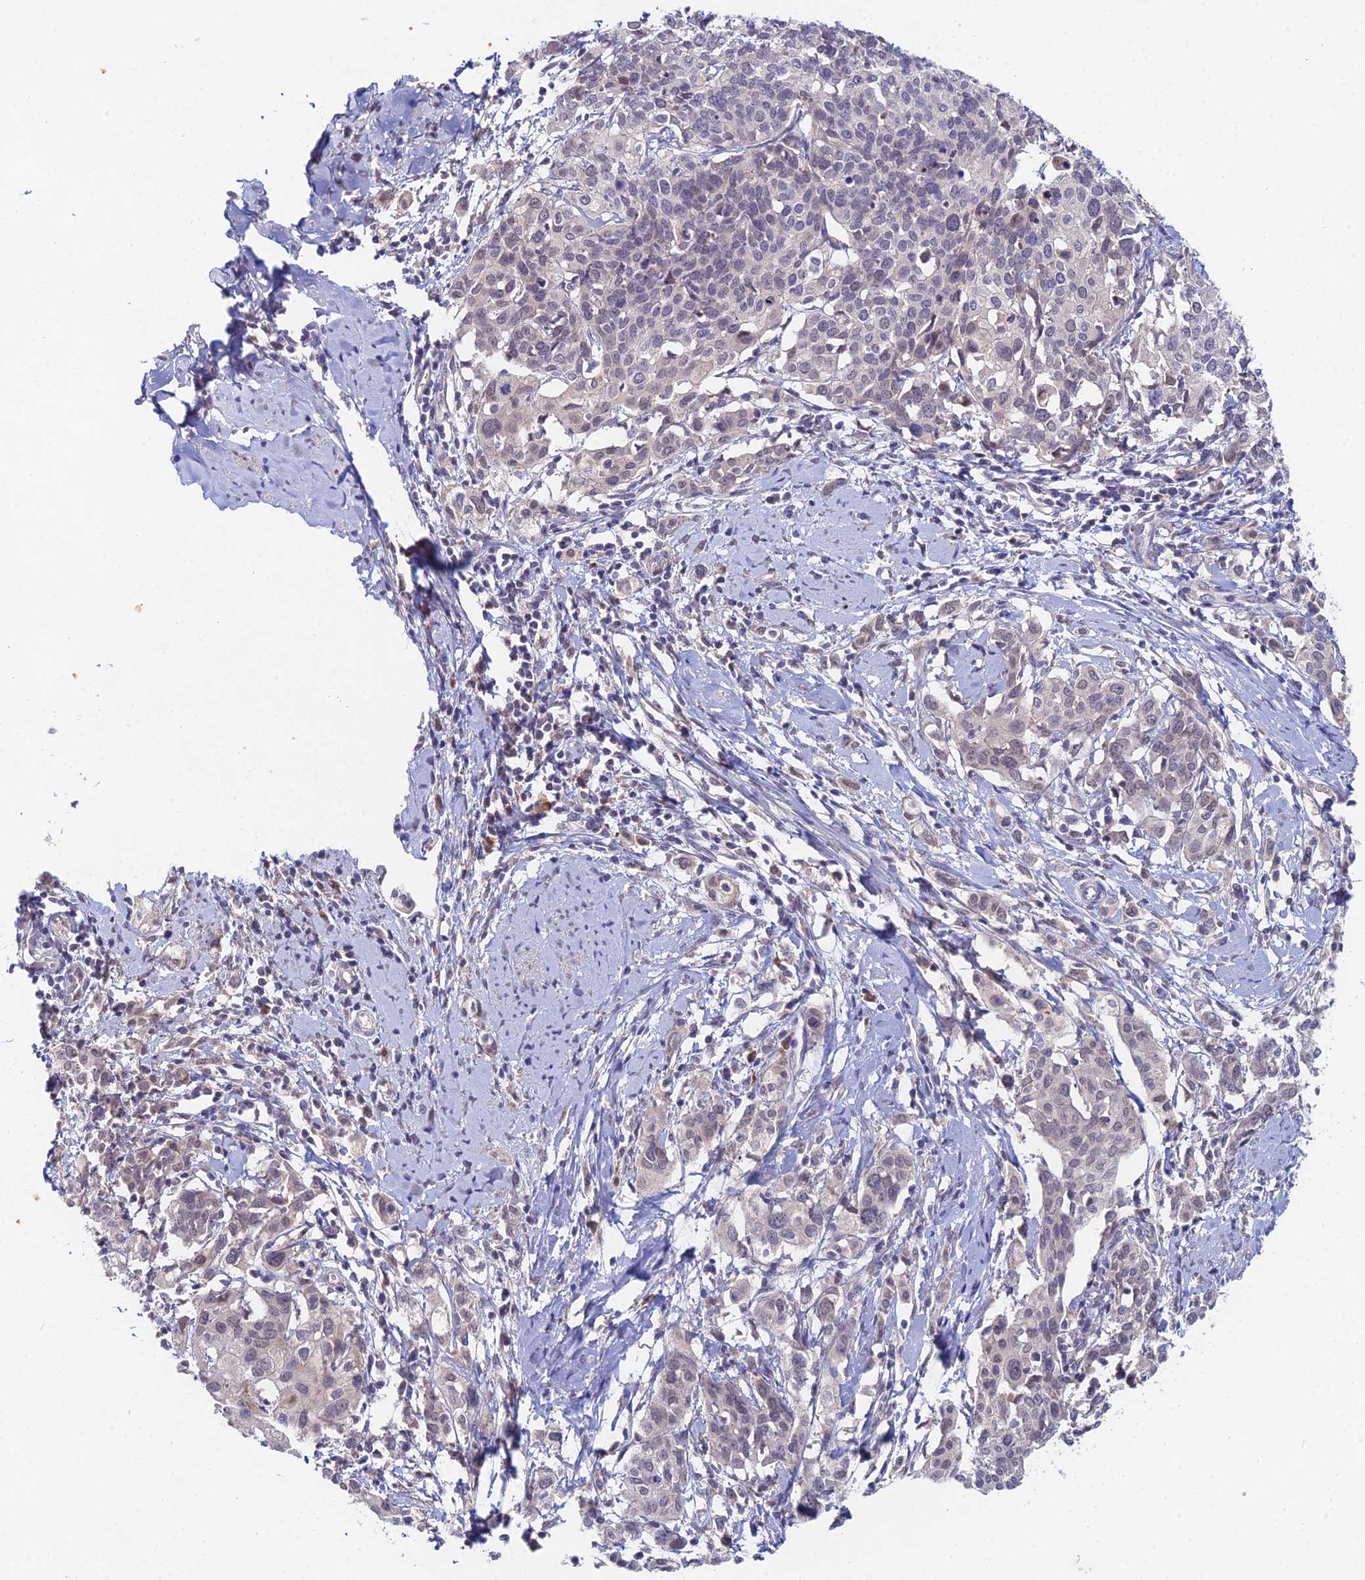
{"staining": {"intensity": "weak", "quantity": "<25%", "location": "nuclear"}, "tissue": "cervical cancer", "cell_type": "Tumor cells", "image_type": "cancer", "snomed": [{"axis": "morphology", "description": "Squamous cell carcinoma, NOS"}, {"axis": "topography", "description": "Cervix"}], "caption": "IHC of cervical cancer demonstrates no expression in tumor cells.", "gene": "WDR43", "patient": {"sex": "female", "age": 44}}